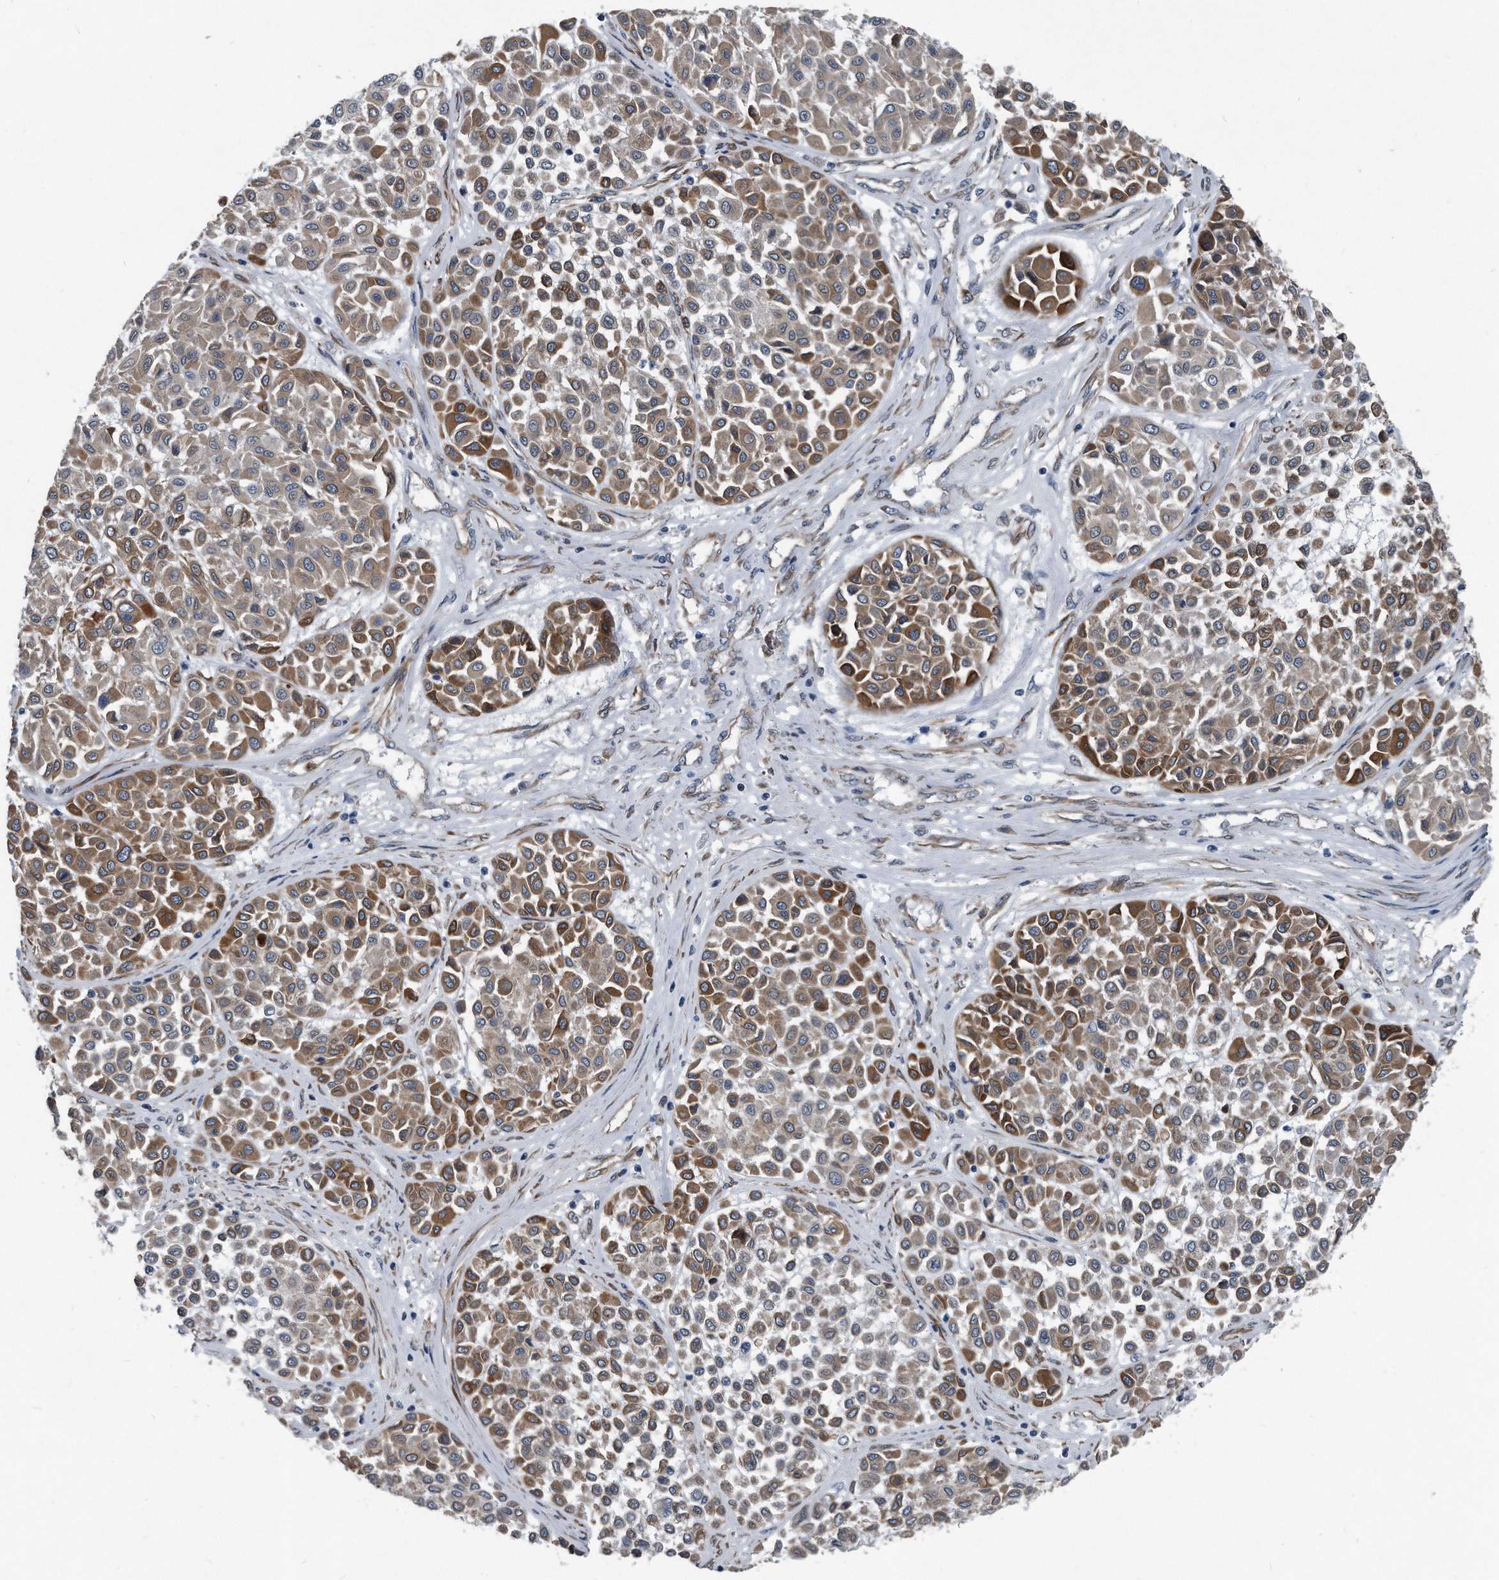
{"staining": {"intensity": "moderate", "quantity": ">75%", "location": "cytoplasmic/membranous"}, "tissue": "melanoma", "cell_type": "Tumor cells", "image_type": "cancer", "snomed": [{"axis": "morphology", "description": "Malignant melanoma, Metastatic site"}, {"axis": "topography", "description": "Soft tissue"}], "caption": "Protein analysis of melanoma tissue demonstrates moderate cytoplasmic/membranous expression in about >75% of tumor cells.", "gene": "PLEC", "patient": {"sex": "male", "age": 41}}